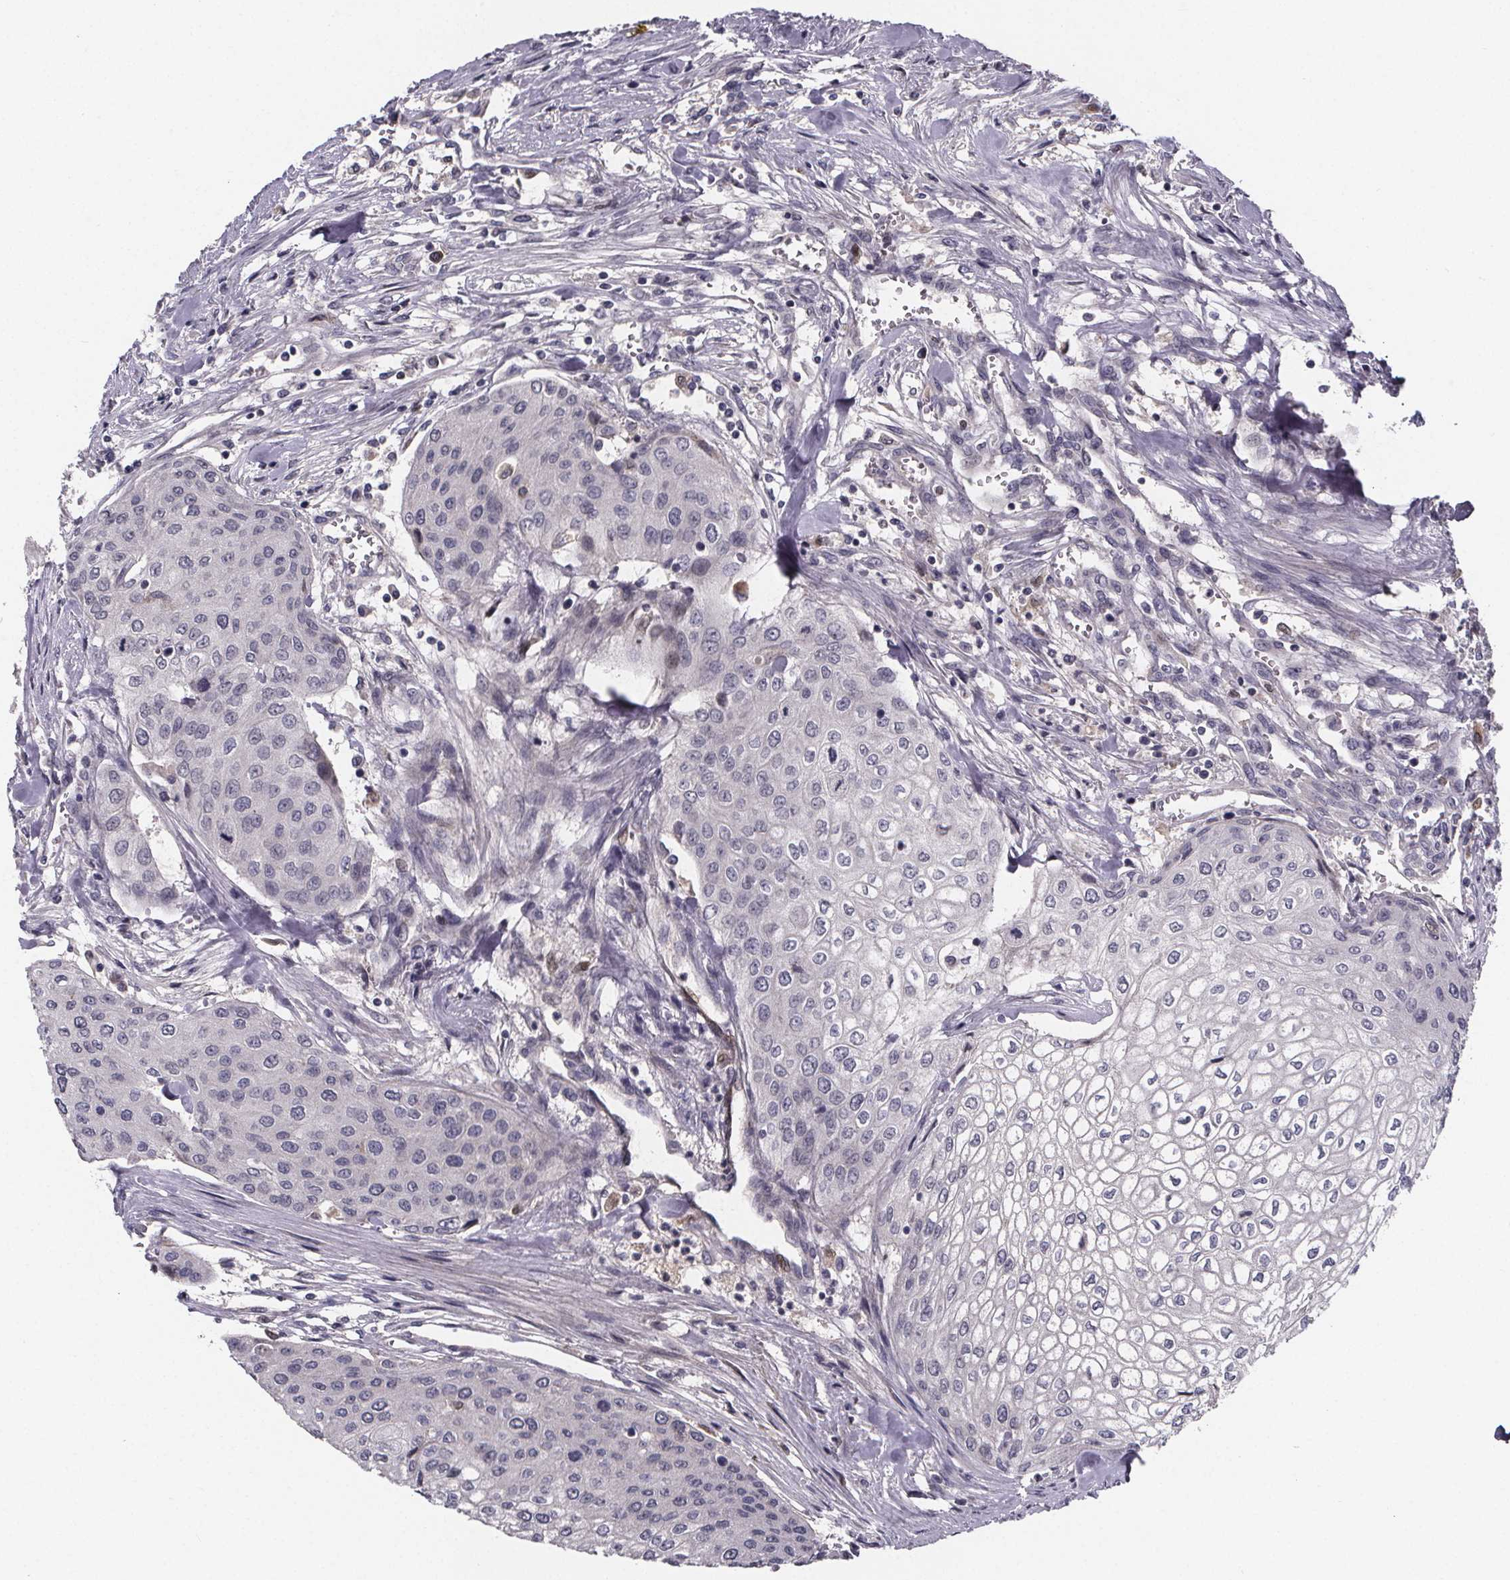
{"staining": {"intensity": "negative", "quantity": "none", "location": "none"}, "tissue": "urothelial cancer", "cell_type": "Tumor cells", "image_type": "cancer", "snomed": [{"axis": "morphology", "description": "Urothelial carcinoma, High grade"}, {"axis": "topography", "description": "Urinary bladder"}], "caption": "Immunohistochemistry photomicrograph of urothelial cancer stained for a protein (brown), which displays no expression in tumor cells. (DAB immunohistochemistry (IHC), high magnification).", "gene": "AGT", "patient": {"sex": "male", "age": 62}}